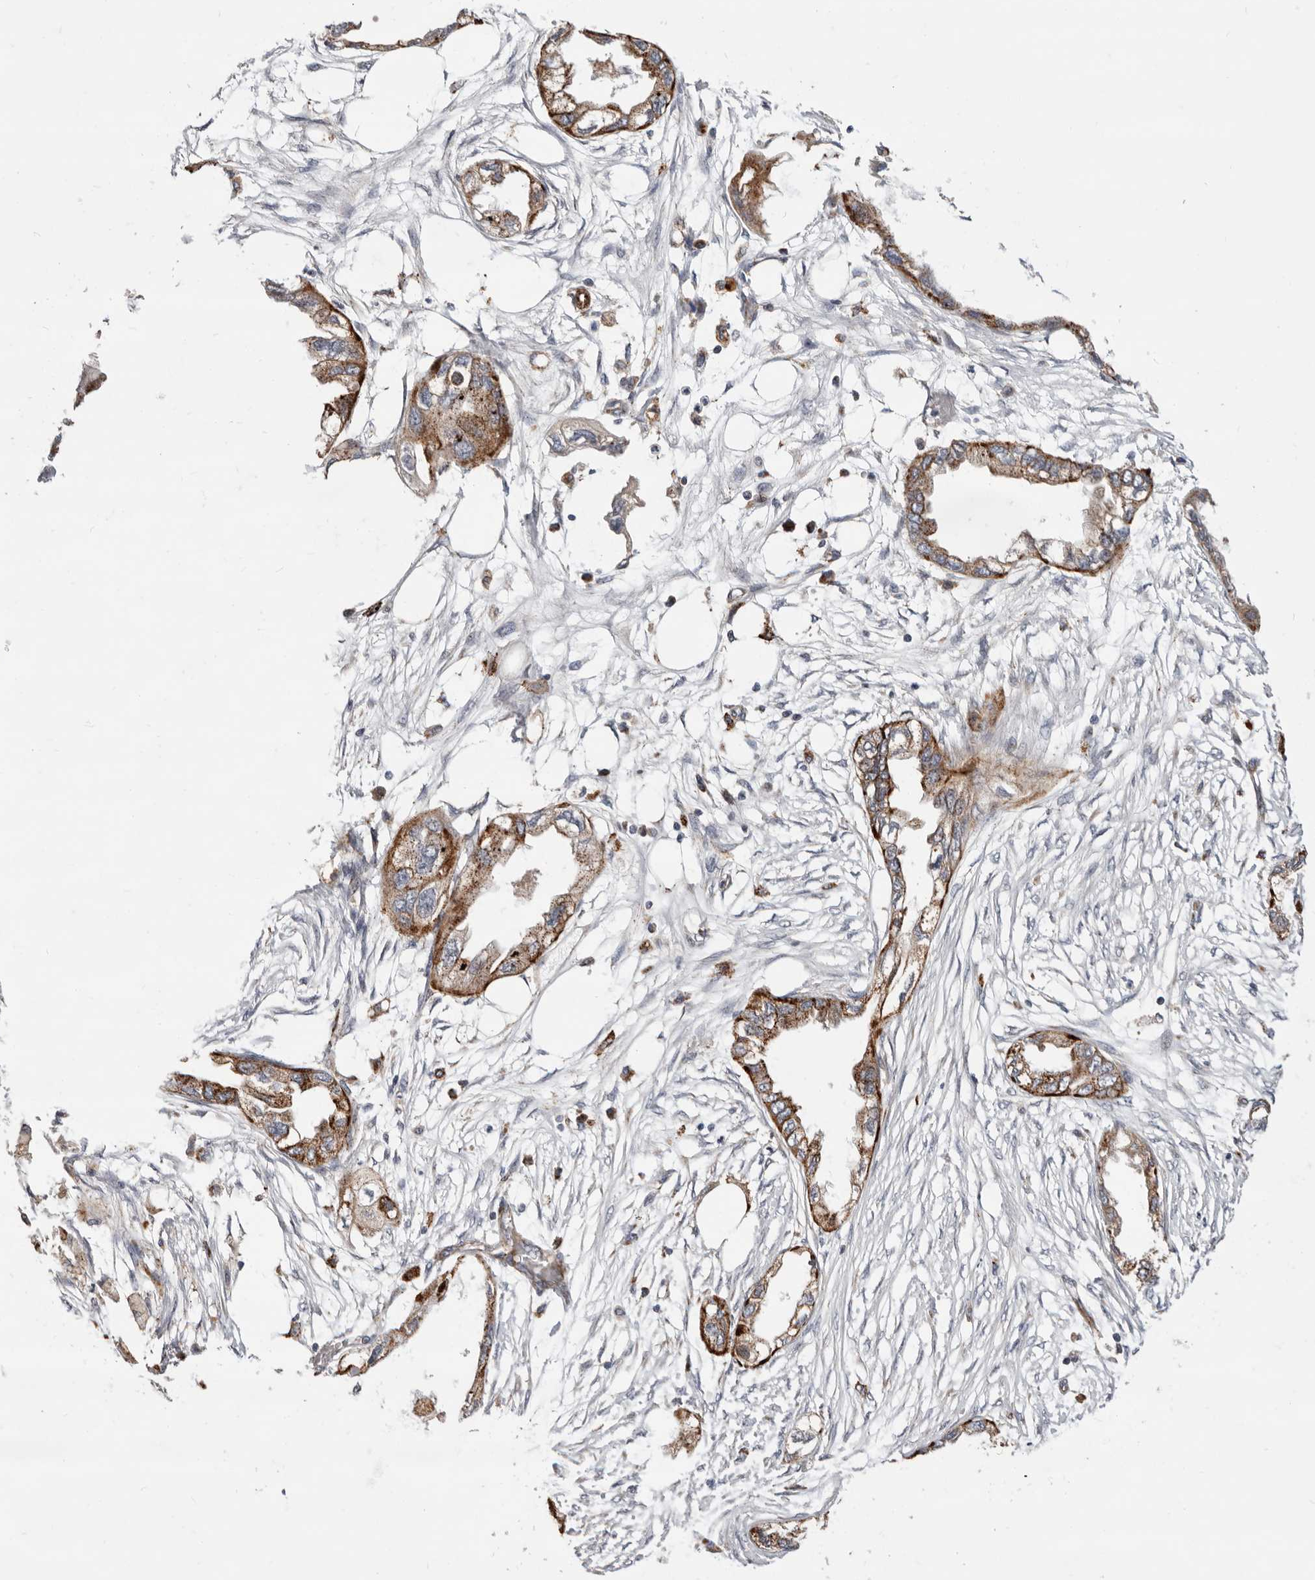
{"staining": {"intensity": "moderate", "quantity": ">75%", "location": "cytoplasmic/membranous"}, "tissue": "endometrial cancer", "cell_type": "Tumor cells", "image_type": "cancer", "snomed": [{"axis": "morphology", "description": "Adenocarcinoma, NOS"}, {"axis": "morphology", "description": "Adenocarcinoma, metastatic, NOS"}, {"axis": "topography", "description": "Adipose tissue"}, {"axis": "topography", "description": "Endometrium"}], "caption": "Metastatic adenocarcinoma (endometrial) stained with a protein marker shows moderate staining in tumor cells.", "gene": "TOR3A", "patient": {"sex": "female", "age": 67}}